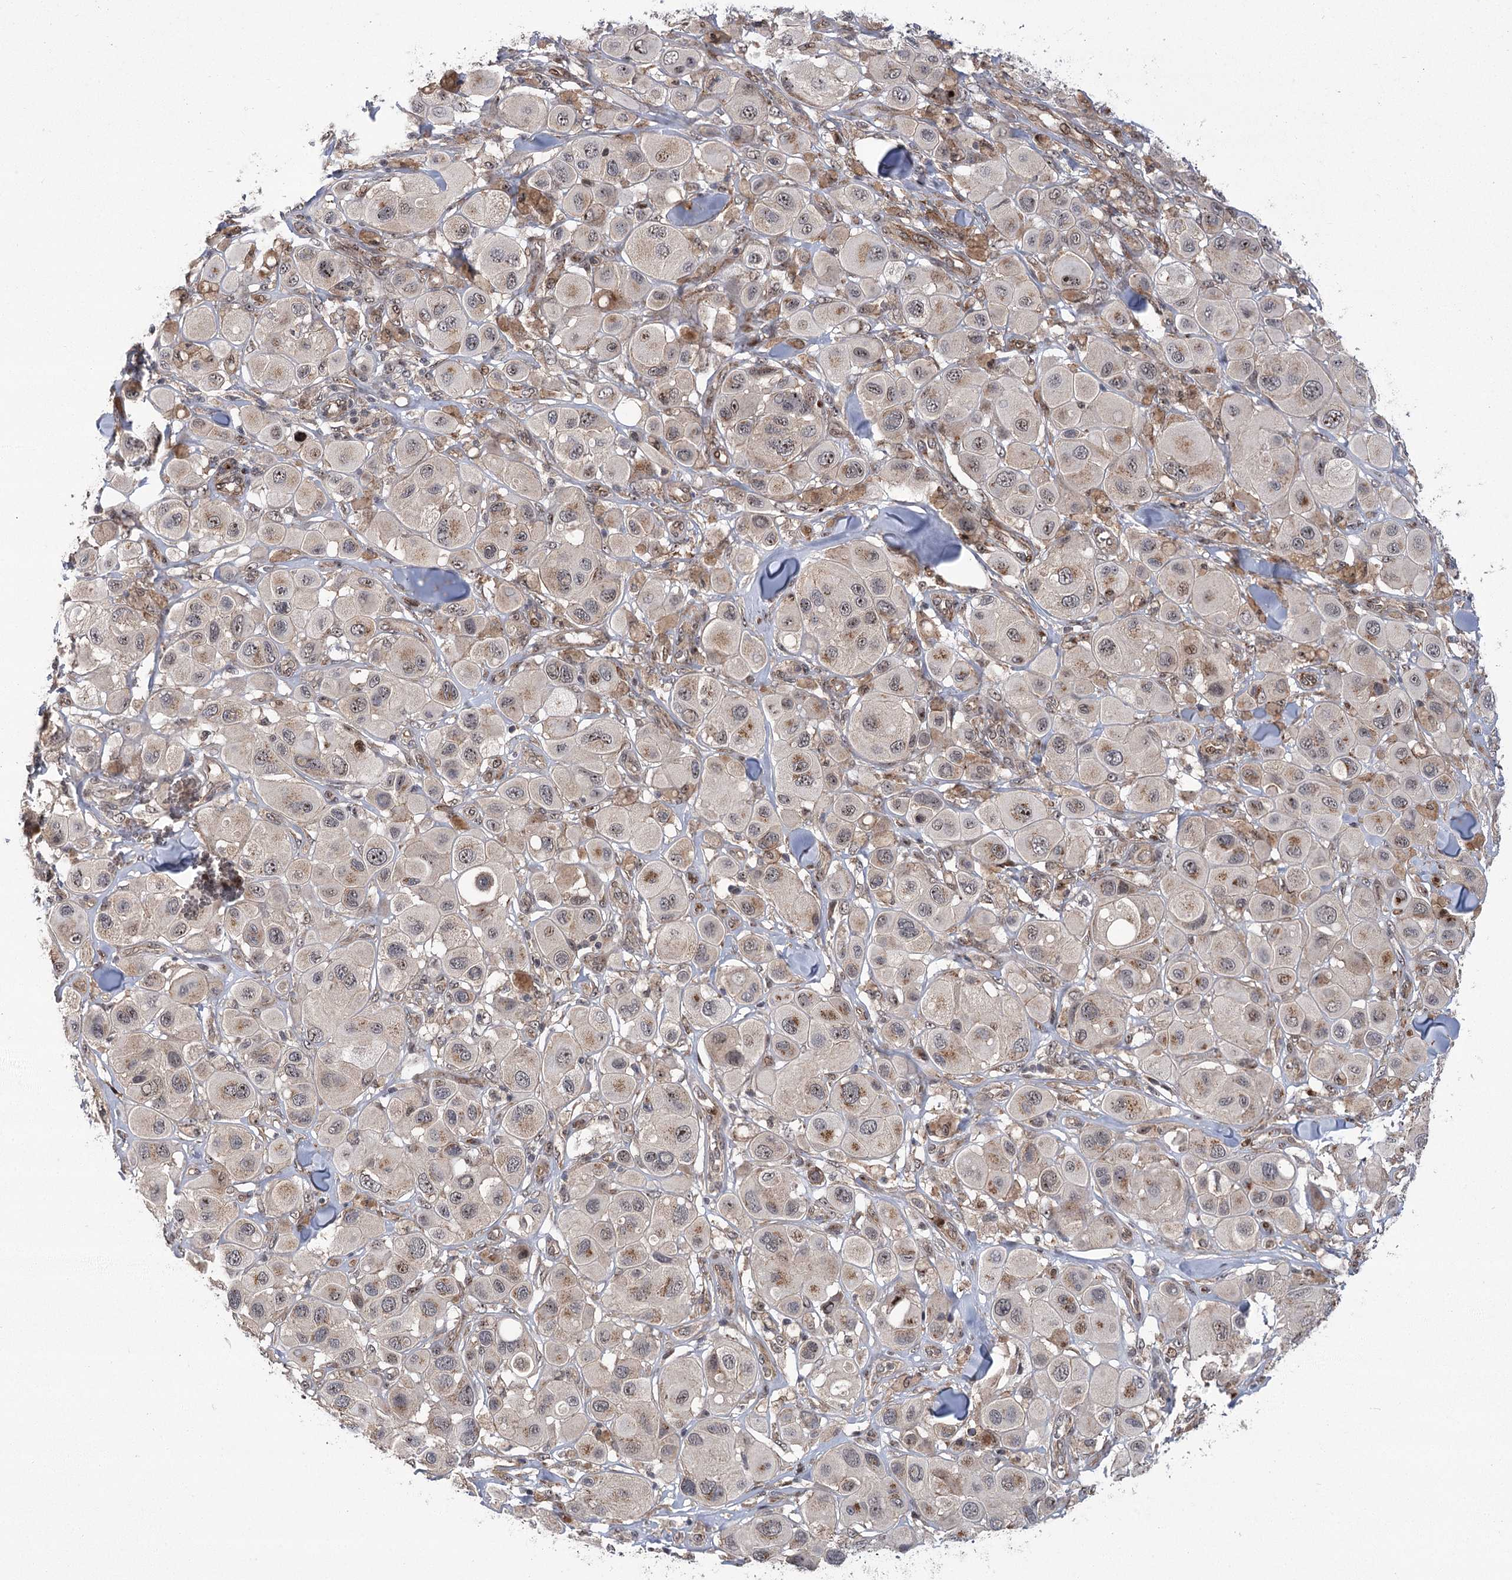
{"staining": {"intensity": "moderate", "quantity": "<25%", "location": "cytoplasmic/membranous,nuclear"}, "tissue": "melanoma", "cell_type": "Tumor cells", "image_type": "cancer", "snomed": [{"axis": "morphology", "description": "Malignant melanoma, Metastatic site"}, {"axis": "topography", "description": "Skin"}], "caption": "Immunohistochemical staining of human malignant melanoma (metastatic site) shows low levels of moderate cytoplasmic/membranous and nuclear protein staining in approximately <25% of tumor cells. Immunohistochemistry (ihc) stains the protein of interest in brown and the nuclei are stained blue.", "gene": "PARM1", "patient": {"sex": "male", "age": 41}}